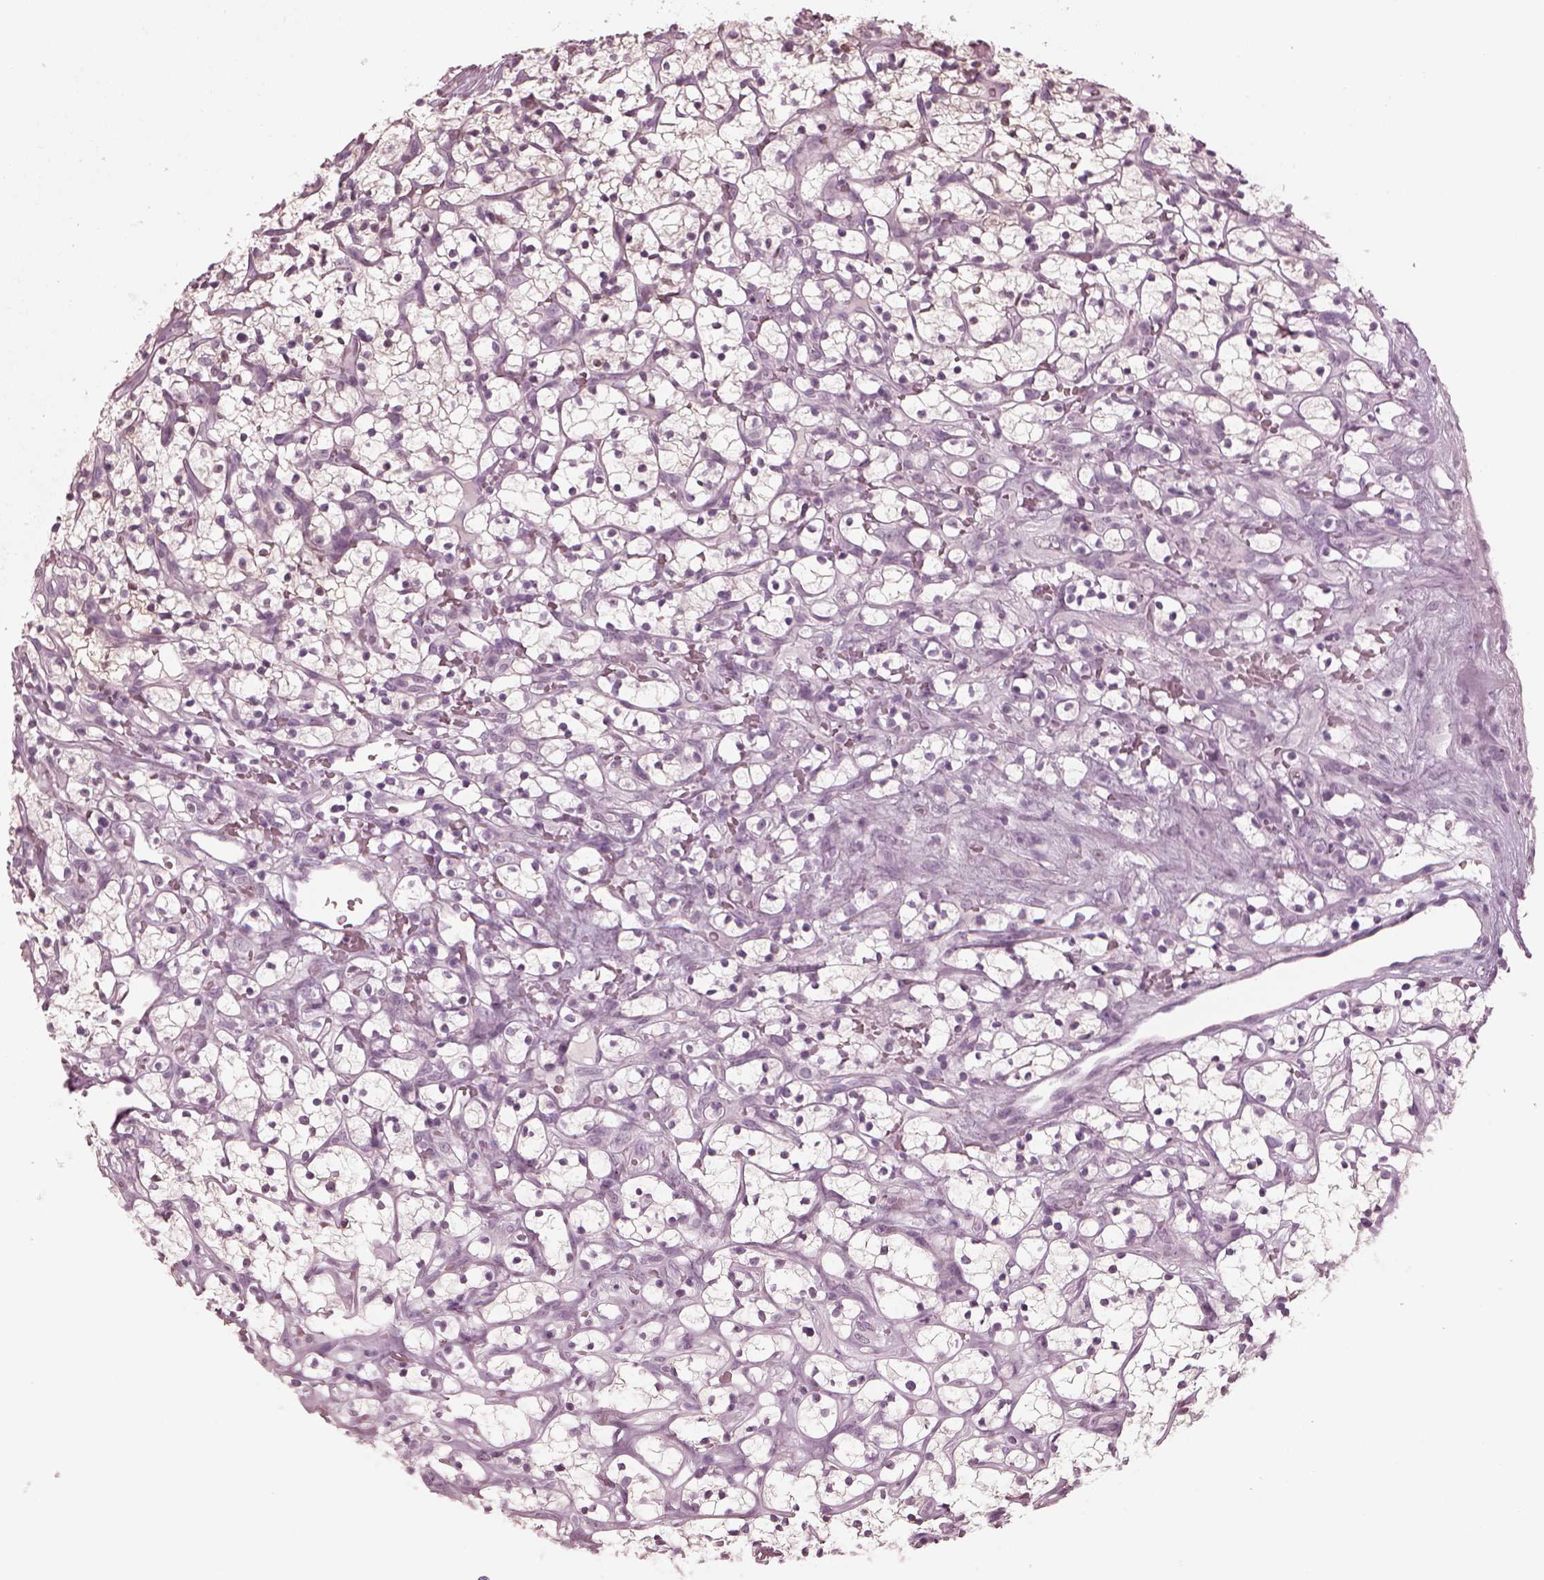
{"staining": {"intensity": "negative", "quantity": "none", "location": "none"}, "tissue": "renal cancer", "cell_type": "Tumor cells", "image_type": "cancer", "snomed": [{"axis": "morphology", "description": "Adenocarcinoma, NOS"}, {"axis": "topography", "description": "Kidney"}], "caption": "Histopathology image shows no protein positivity in tumor cells of renal adenocarcinoma tissue. (DAB immunohistochemistry (IHC), high magnification).", "gene": "C2orf81", "patient": {"sex": "female", "age": 64}}